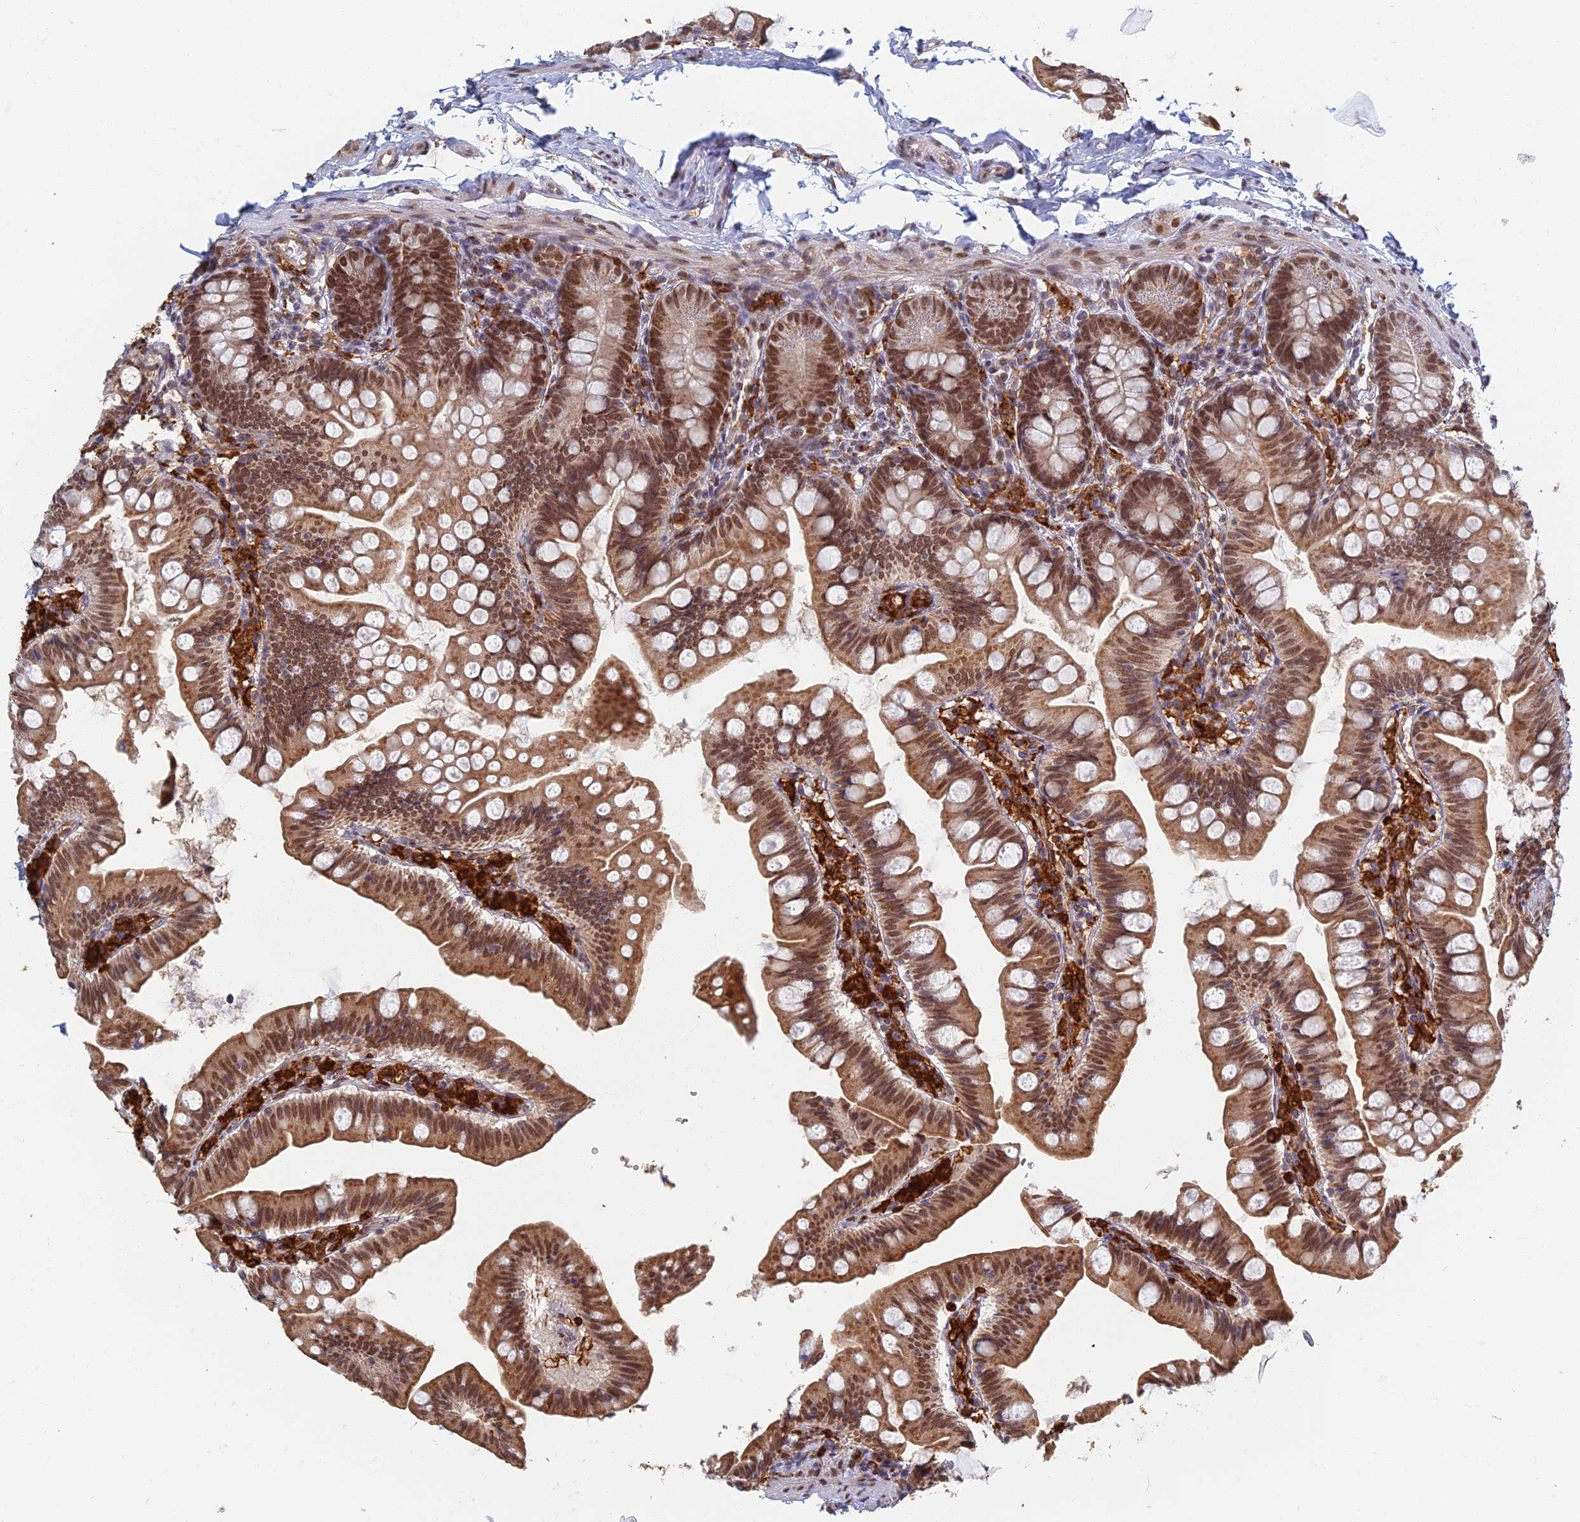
{"staining": {"intensity": "moderate", "quantity": ">75%", "location": "cytoplasmic/membranous,nuclear"}, "tissue": "small intestine", "cell_type": "Glandular cells", "image_type": "normal", "snomed": [{"axis": "morphology", "description": "Normal tissue, NOS"}, {"axis": "topography", "description": "Small intestine"}], "caption": "The photomicrograph demonstrates staining of benign small intestine, revealing moderate cytoplasmic/membranous,nuclear protein positivity (brown color) within glandular cells.", "gene": "GPATCH1", "patient": {"sex": "male", "age": 7}}